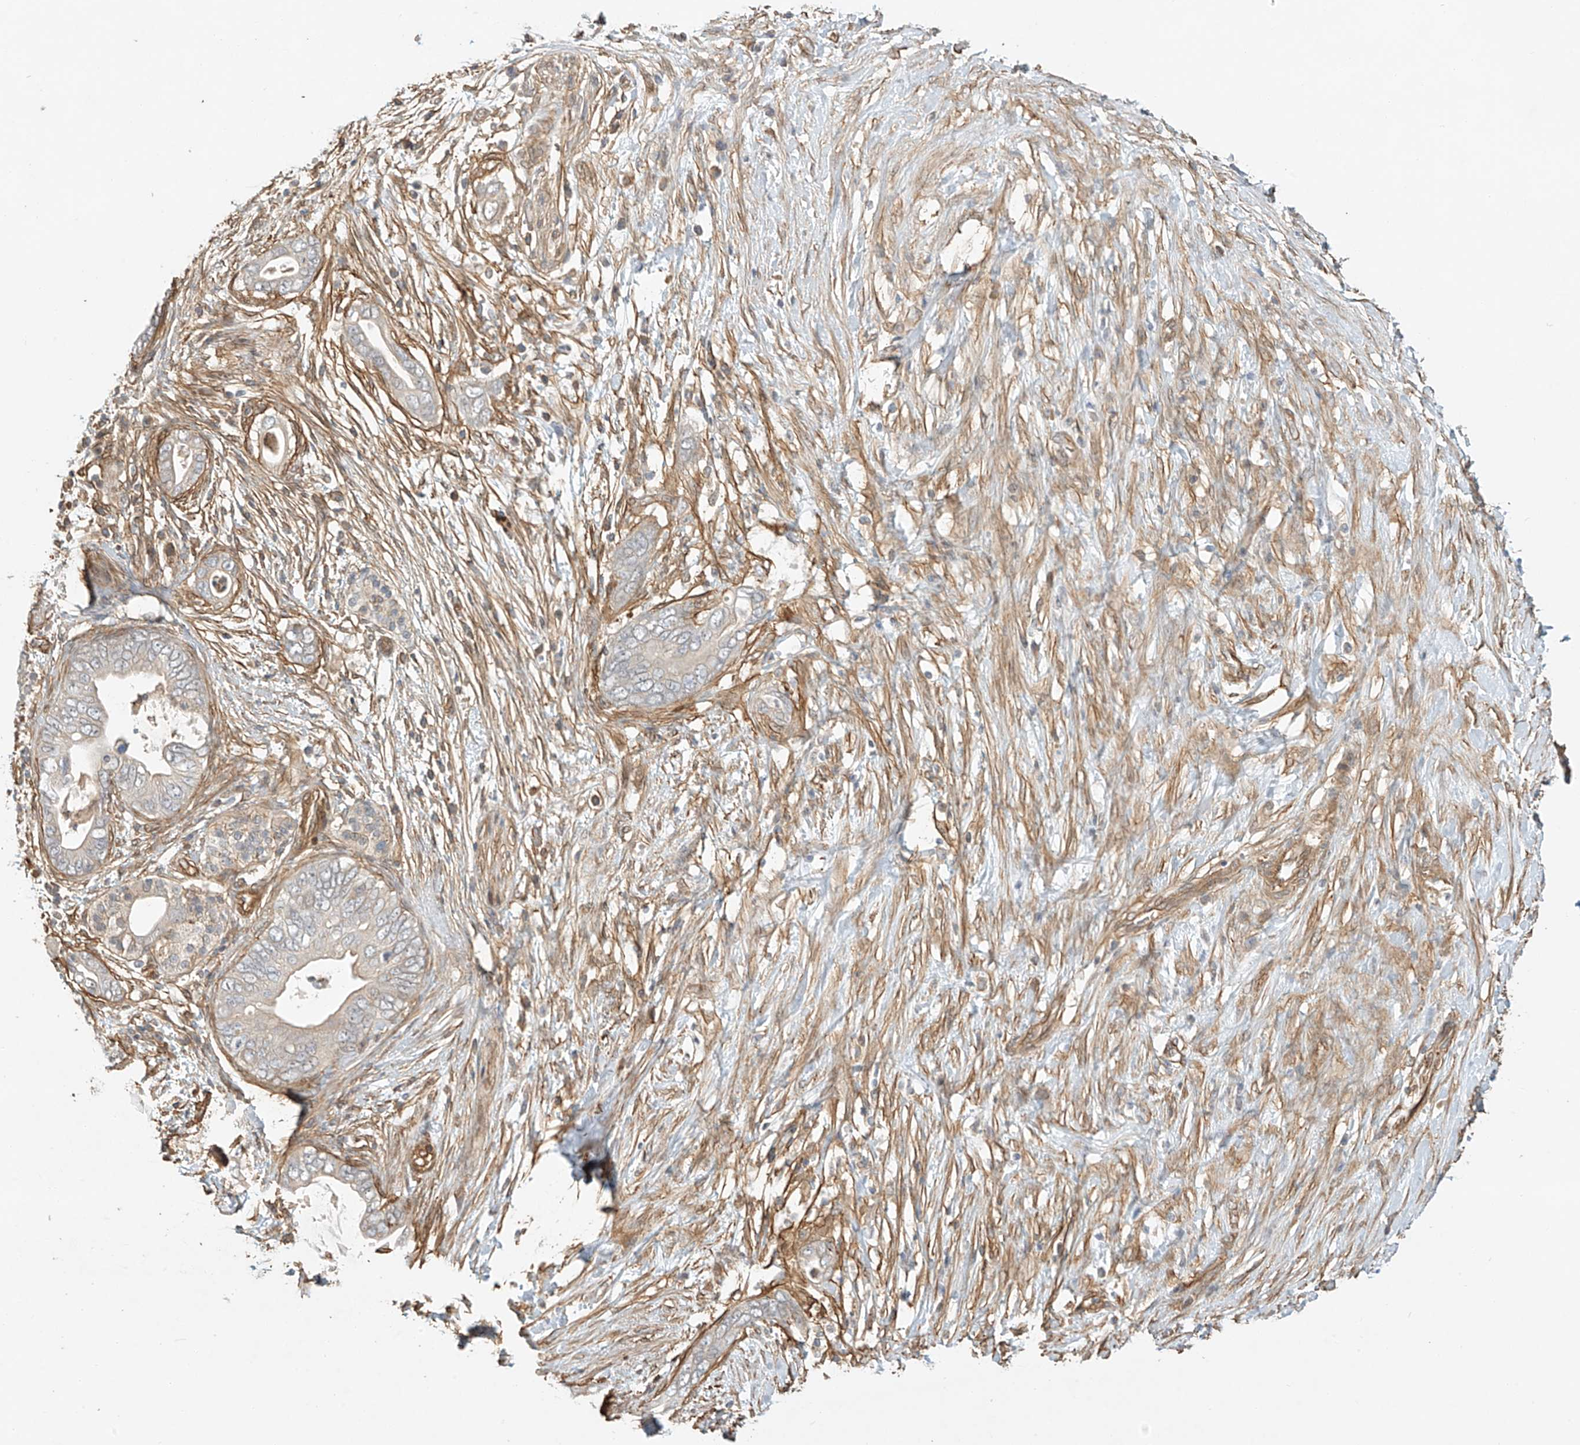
{"staining": {"intensity": "negative", "quantity": "none", "location": "none"}, "tissue": "pancreatic cancer", "cell_type": "Tumor cells", "image_type": "cancer", "snomed": [{"axis": "morphology", "description": "Adenocarcinoma, NOS"}, {"axis": "topography", "description": "Pancreas"}], "caption": "Tumor cells are negative for brown protein staining in pancreatic cancer.", "gene": "CSMD3", "patient": {"sex": "male", "age": 75}}